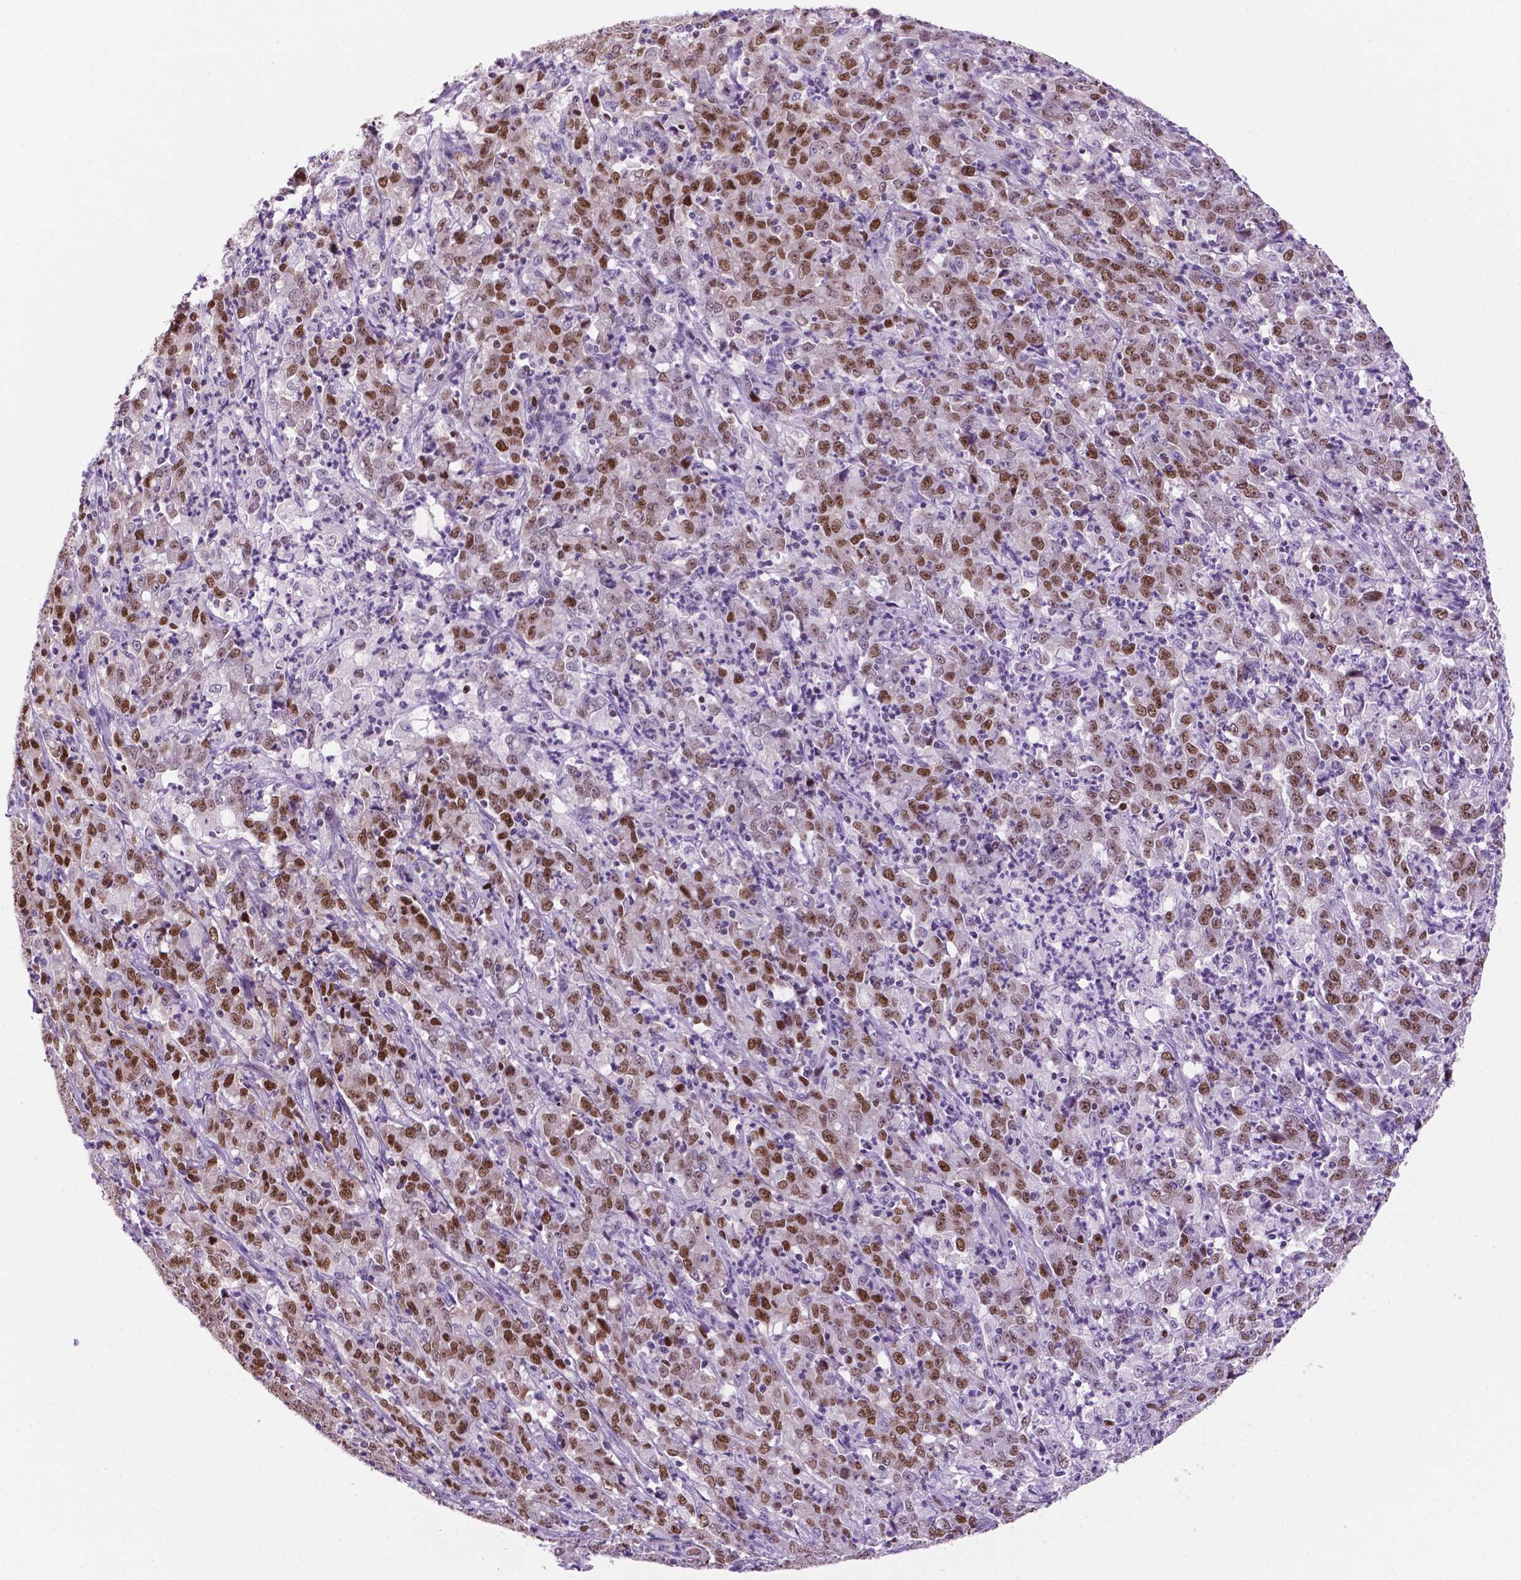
{"staining": {"intensity": "moderate", "quantity": "25%-75%", "location": "nuclear"}, "tissue": "stomach cancer", "cell_type": "Tumor cells", "image_type": "cancer", "snomed": [{"axis": "morphology", "description": "Adenocarcinoma, NOS"}, {"axis": "topography", "description": "Stomach, lower"}], "caption": "This is an image of immunohistochemistry staining of adenocarcinoma (stomach), which shows moderate staining in the nuclear of tumor cells.", "gene": "NCAPH2", "patient": {"sex": "female", "age": 71}}